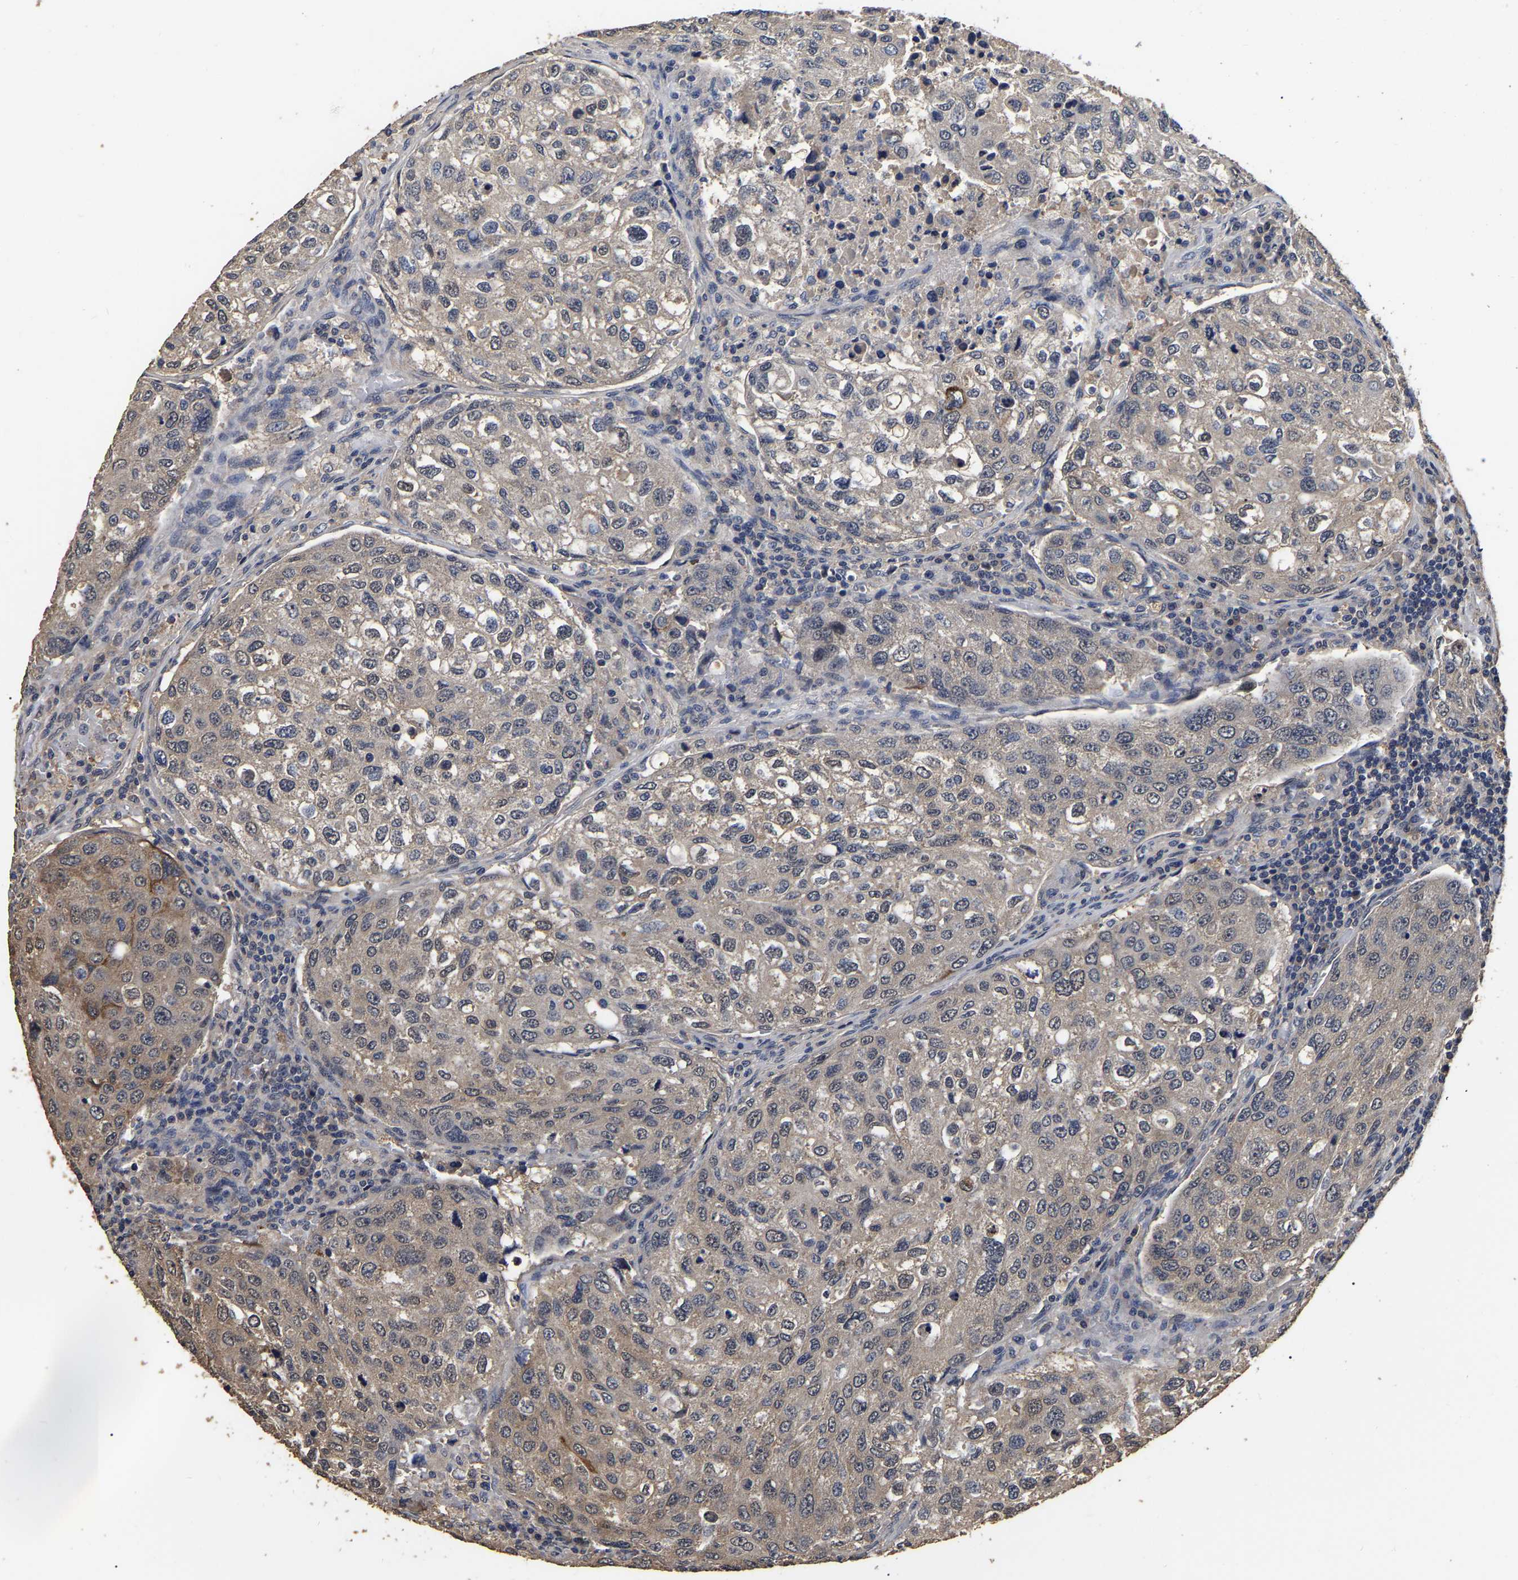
{"staining": {"intensity": "weak", "quantity": "<25%", "location": "cytoplasmic/membranous"}, "tissue": "urothelial cancer", "cell_type": "Tumor cells", "image_type": "cancer", "snomed": [{"axis": "morphology", "description": "Urothelial carcinoma, High grade"}, {"axis": "topography", "description": "Lymph node"}, {"axis": "topography", "description": "Urinary bladder"}], "caption": "Human urothelial cancer stained for a protein using IHC shows no expression in tumor cells.", "gene": "STK32C", "patient": {"sex": "male", "age": 51}}